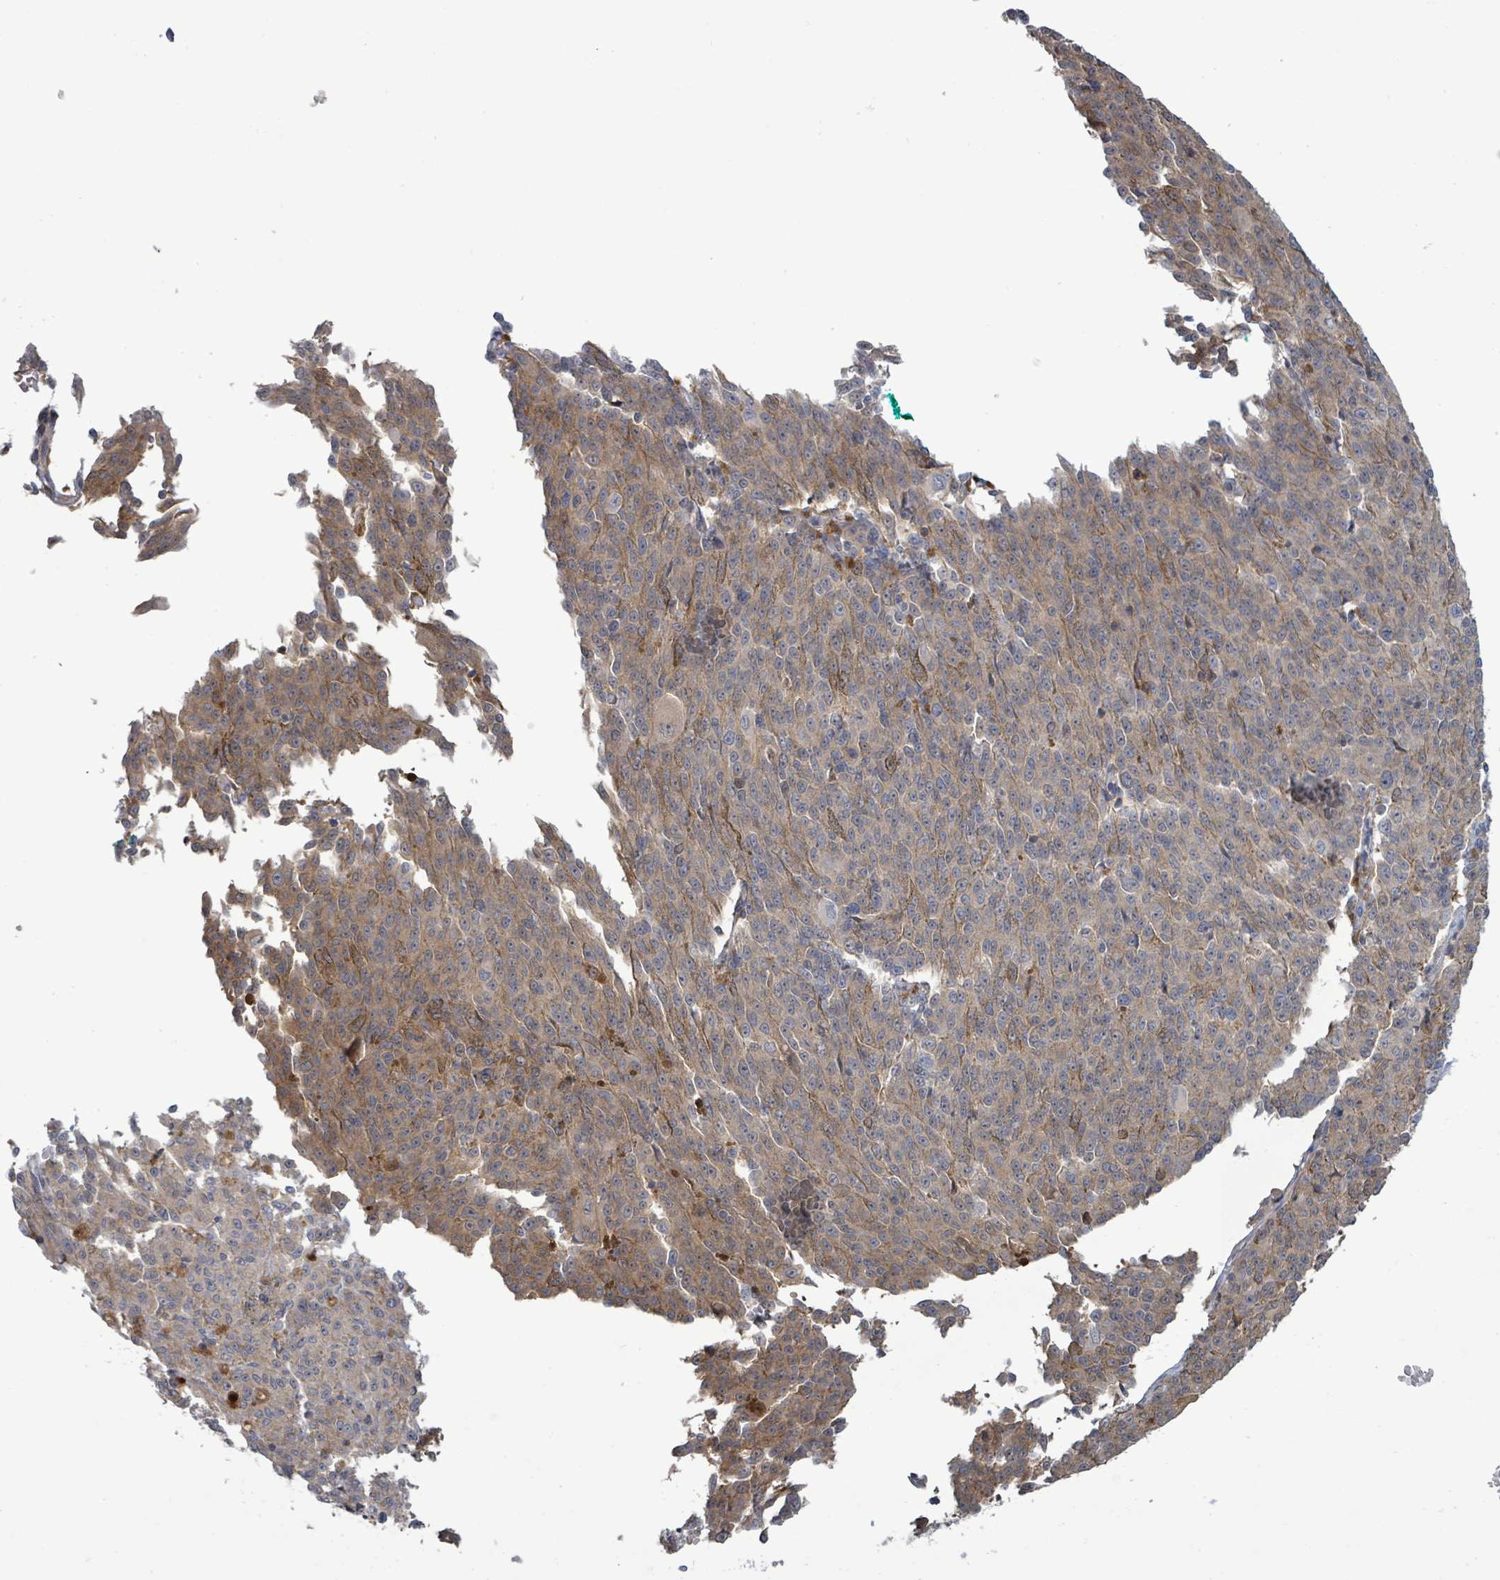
{"staining": {"intensity": "weak", "quantity": "25%-75%", "location": "cytoplasmic/membranous"}, "tissue": "melanoma", "cell_type": "Tumor cells", "image_type": "cancer", "snomed": [{"axis": "morphology", "description": "Malignant melanoma, NOS"}, {"axis": "topography", "description": "Skin"}], "caption": "Malignant melanoma was stained to show a protein in brown. There is low levels of weak cytoplasmic/membranous expression in about 25%-75% of tumor cells. (DAB IHC with brightfield microscopy, high magnification).", "gene": "PGAM1", "patient": {"sex": "female", "age": 52}}